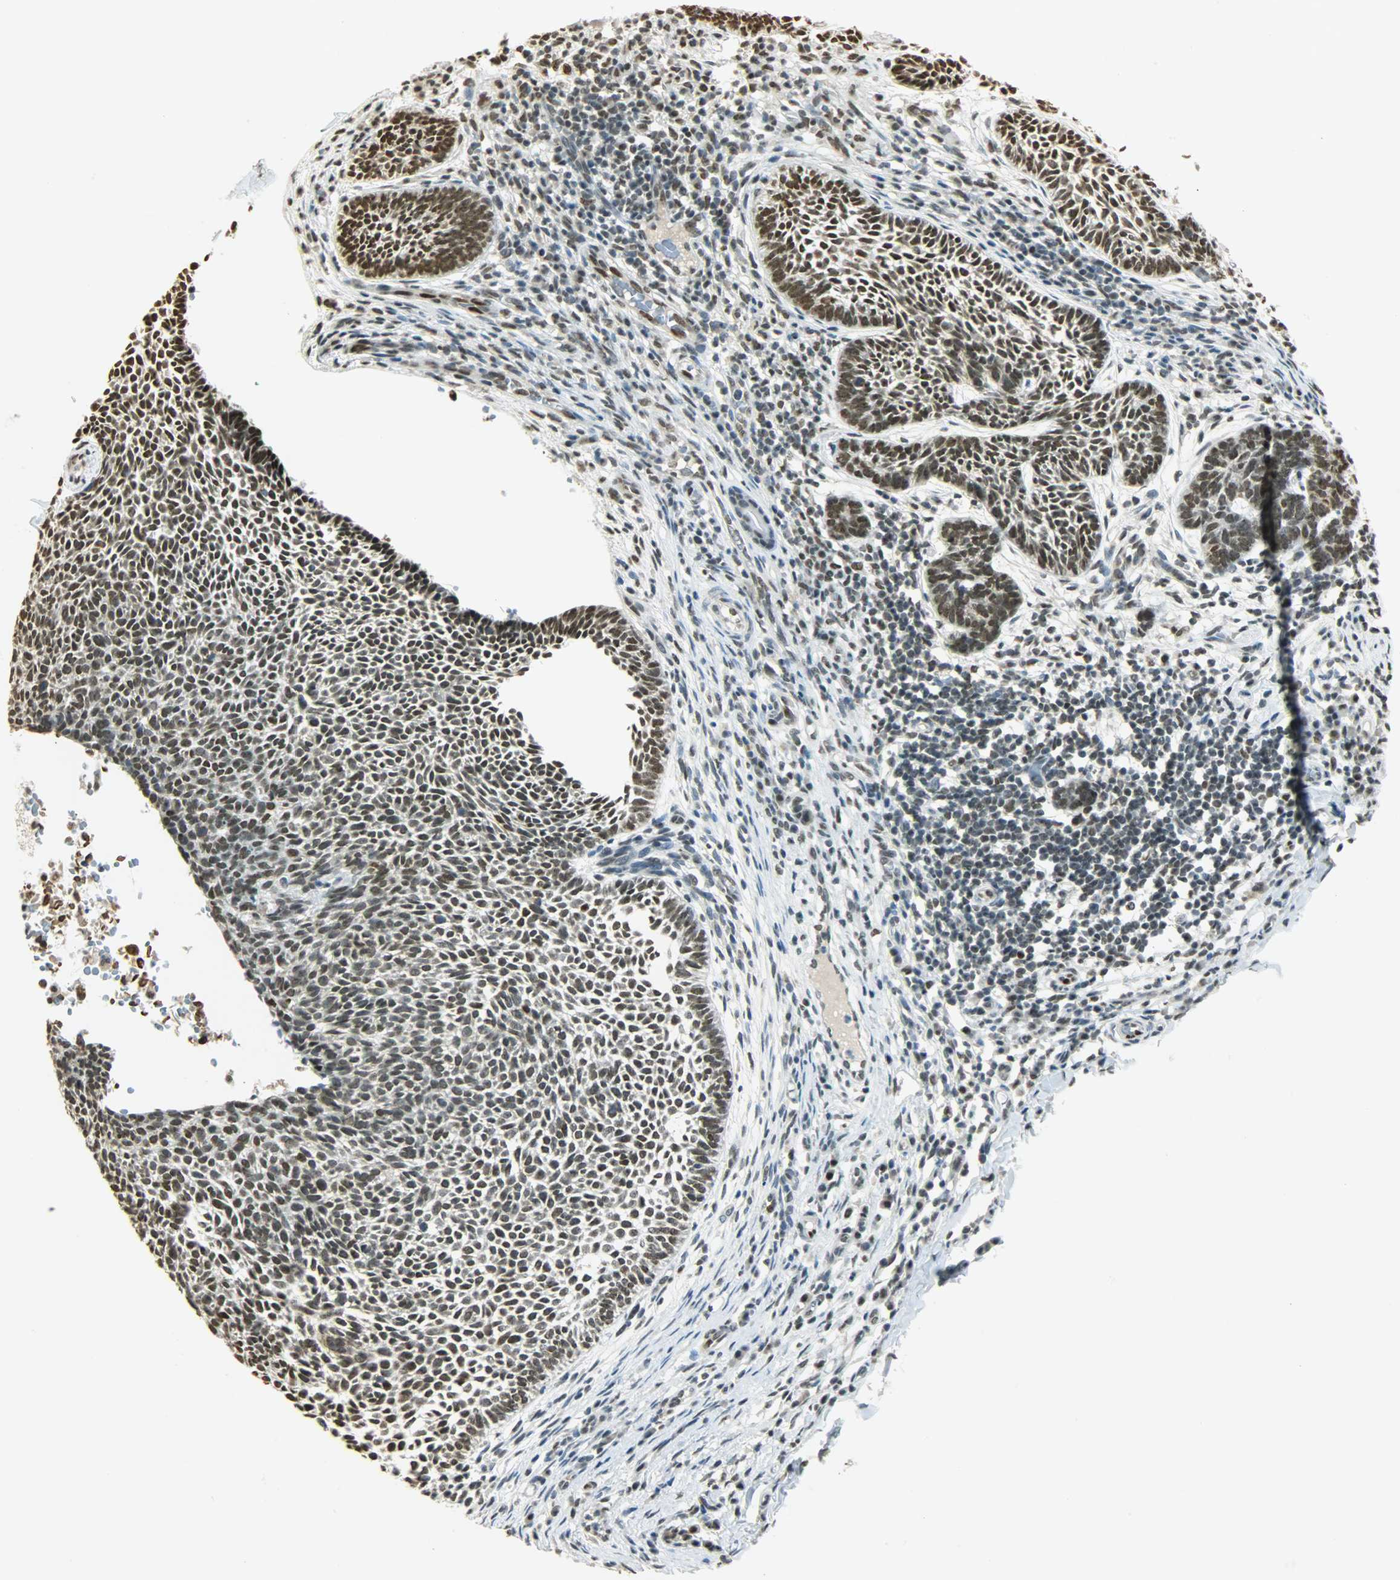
{"staining": {"intensity": "strong", "quantity": ">75%", "location": "nuclear"}, "tissue": "skin cancer", "cell_type": "Tumor cells", "image_type": "cancer", "snomed": [{"axis": "morphology", "description": "Normal tissue, NOS"}, {"axis": "morphology", "description": "Basal cell carcinoma"}, {"axis": "topography", "description": "Skin"}], "caption": "Skin basal cell carcinoma stained for a protein (brown) reveals strong nuclear positive positivity in about >75% of tumor cells.", "gene": "MYEF2", "patient": {"sex": "male", "age": 87}}